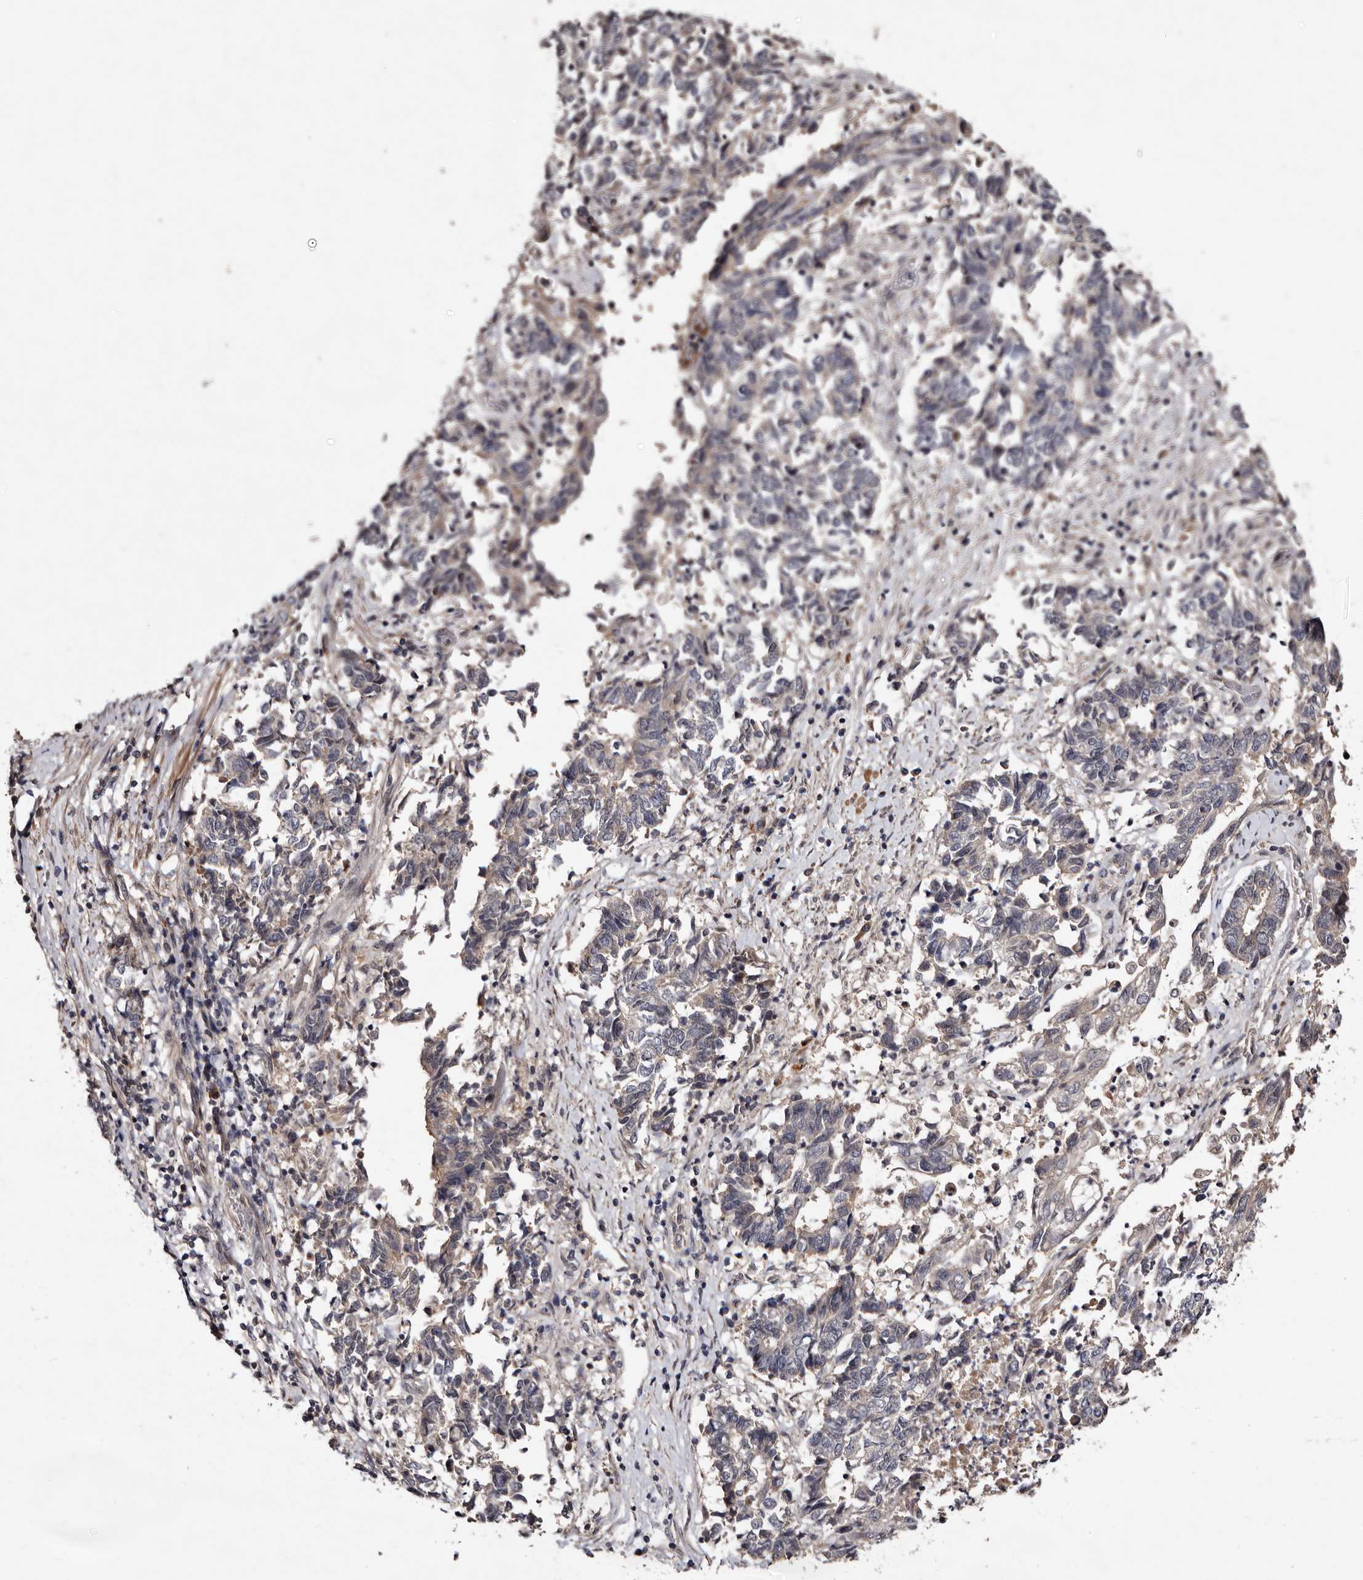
{"staining": {"intensity": "negative", "quantity": "none", "location": "none"}, "tissue": "endometrial cancer", "cell_type": "Tumor cells", "image_type": "cancer", "snomed": [{"axis": "morphology", "description": "Adenocarcinoma, NOS"}, {"axis": "topography", "description": "Endometrium"}], "caption": "An immunohistochemistry photomicrograph of endometrial cancer is shown. There is no staining in tumor cells of endometrial cancer.", "gene": "LANCL2", "patient": {"sex": "female", "age": 80}}